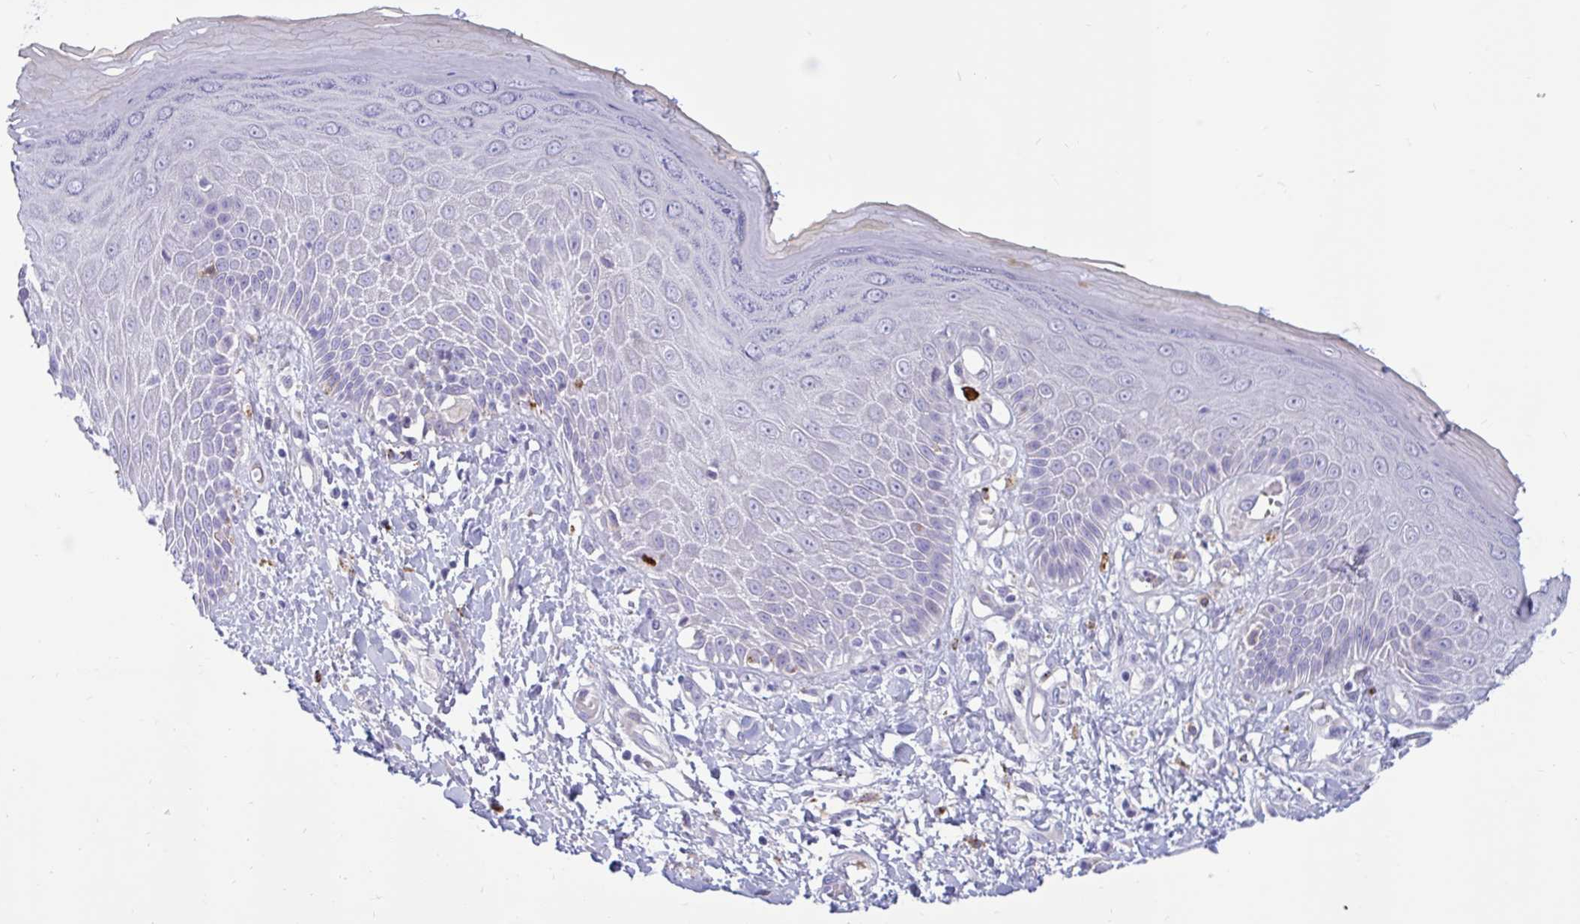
{"staining": {"intensity": "negative", "quantity": "none", "location": "none"}, "tissue": "skin", "cell_type": "Epidermal cells", "image_type": "normal", "snomed": [{"axis": "morphology", "description": "Normal tissue, NOS"}, {"axis": "topography", "description": "Anal"}, {"axis": "topography", "description": "Peripheral nerve tissue"}], "caption": "Immunohistochemistry of unremarkable skin demonstrates no staining in epidermal cells. (Brightfield microscopy of DAB immunohistochemistry (IHC) at high magnification).", "gene": "FAM219B", "patient": {"sex": "male", "age": 78}}